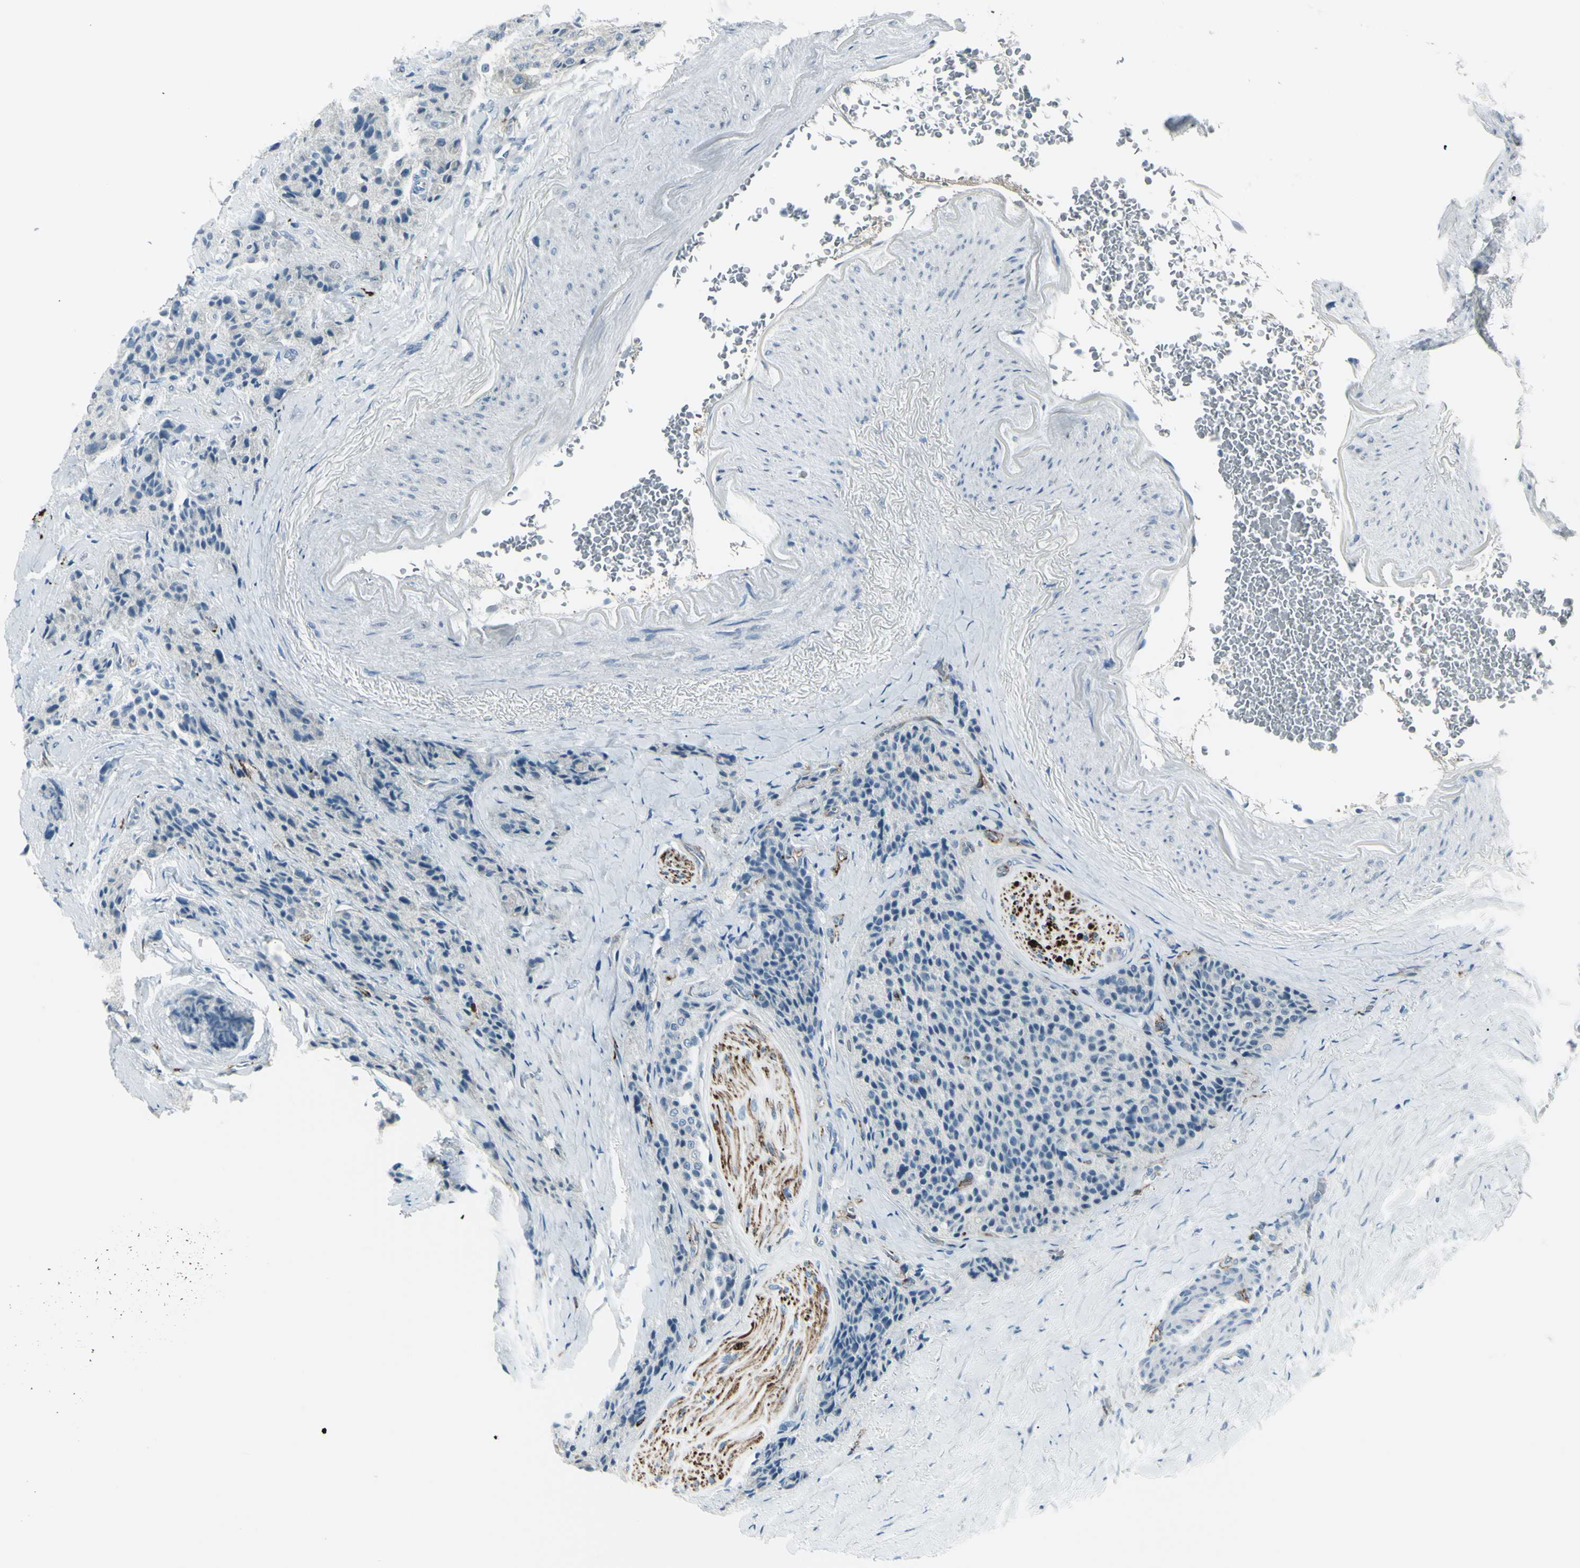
{"staining": {"intensity": "negative", "quantity": "none", "location": "none"}, "tissue": "carcinoid", "cell_type": "Tumor cells", "image_type": "cancer", "snomed": [{"axis": "morphology", "description": "Carcinoid, malignant, NOS"}, {"axis": "topography", "description": "Colon"}], "caption": "Protein analysis of carcinoid reveals no significant positivity in tumor cells.", "gene": "GPR34", "patient": {"sex": "female", "age": 61}}